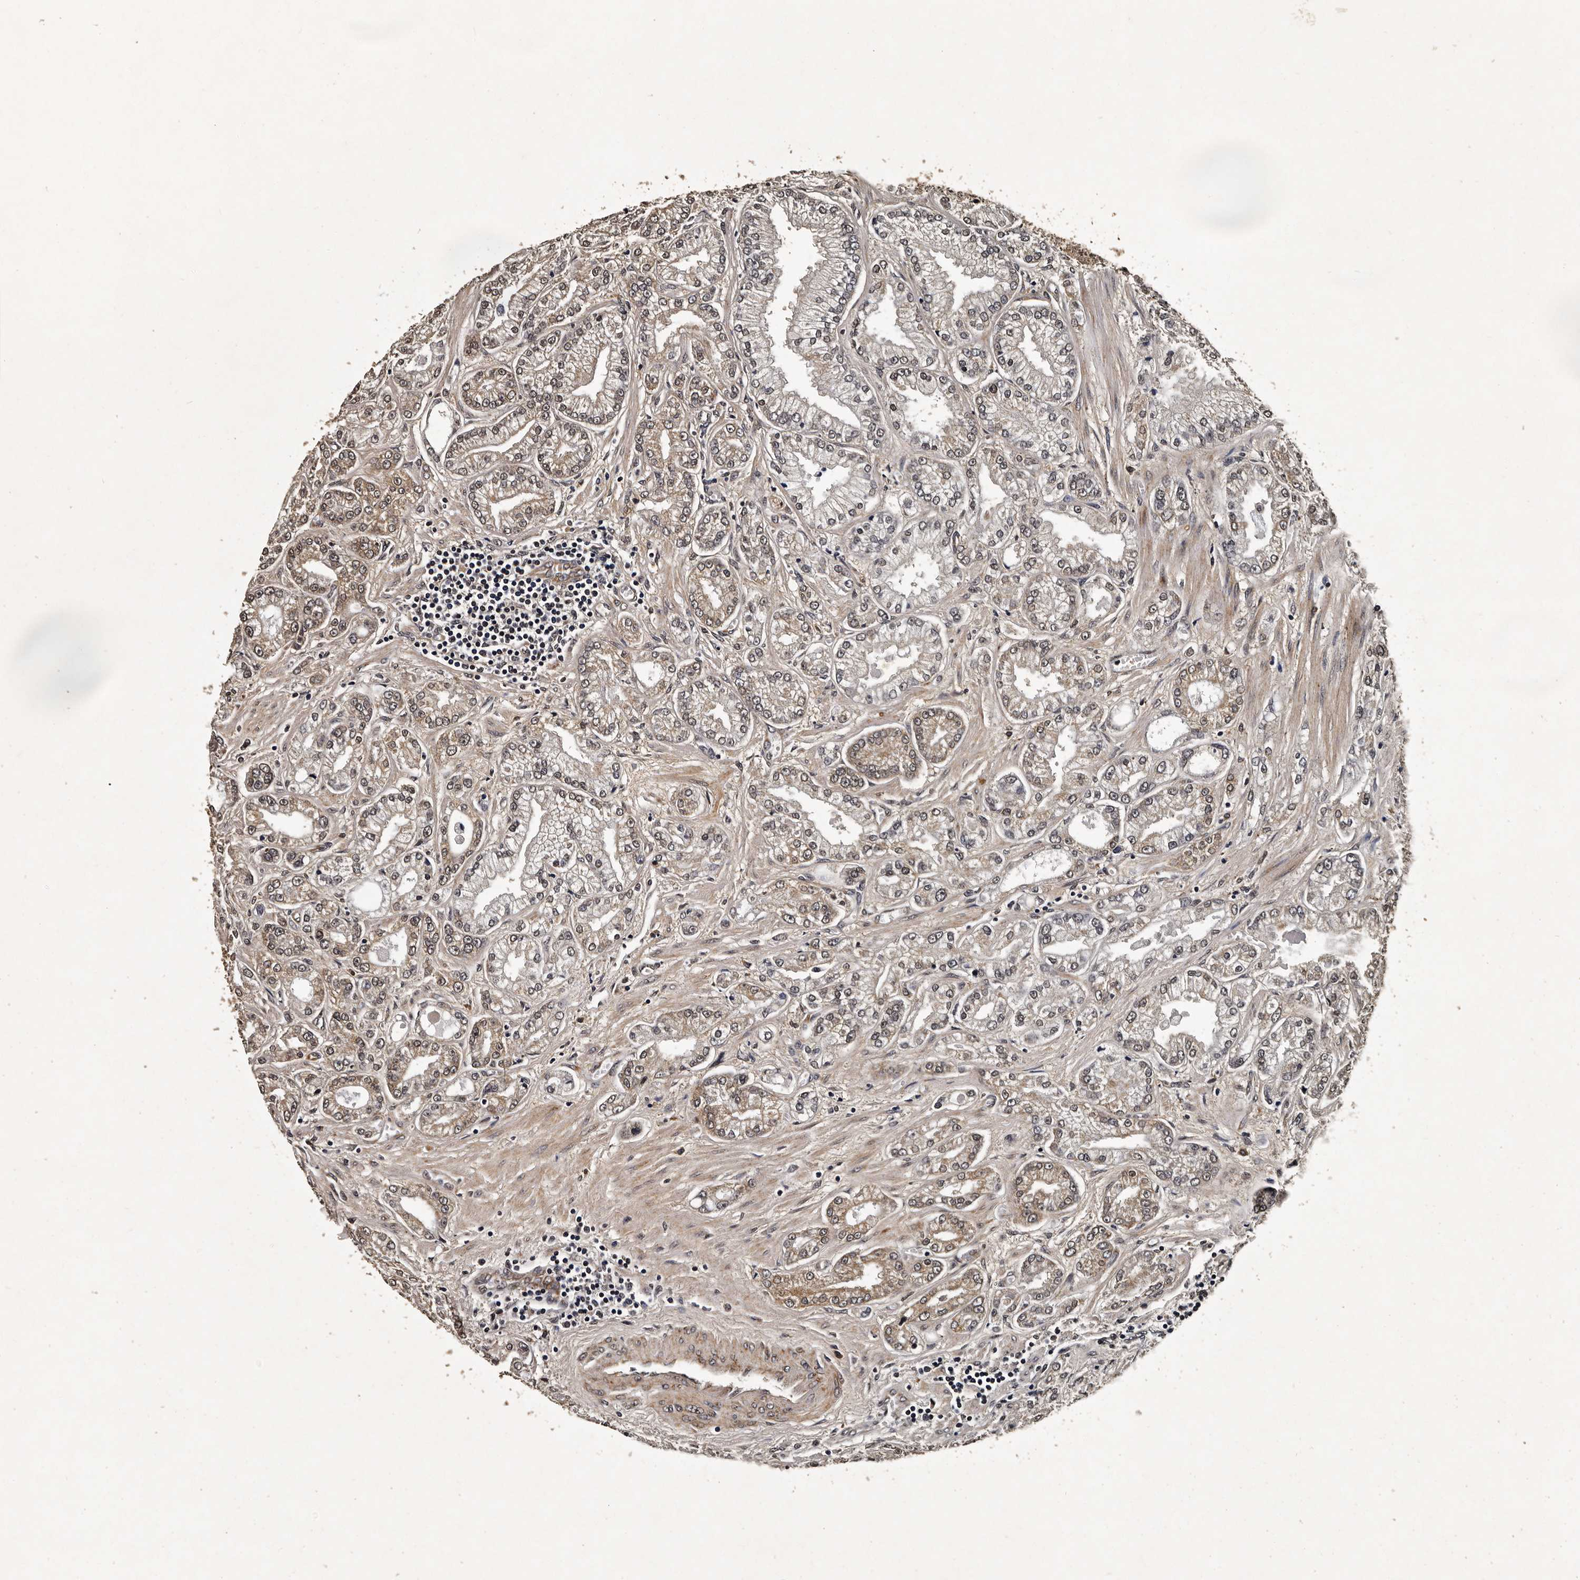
{"staining": {"intensity": "moderate", "quantity": "25%-75%", "location": "cytoplasmic/membranous,nuclear"}, "tissue": "prostate cancer", "cell_type": "Tumor cells", "image_type": "cancer", "snomed": [{"axis": "morphology", "description": "Adenocarcinoma, Low grade"}, {"axis": "topography", "description": "Prostate"}], "caption": "Immunohistochemistry (DAB (3,3'-diaminobenzidine)) staining of prostate cancer displays moderate cytoplasmic/membranous and nuclear protein staining in about 25%-75% of tumor cells.", "gene": "CPNE3", "patient": {"sex": "male", "age": 62}}